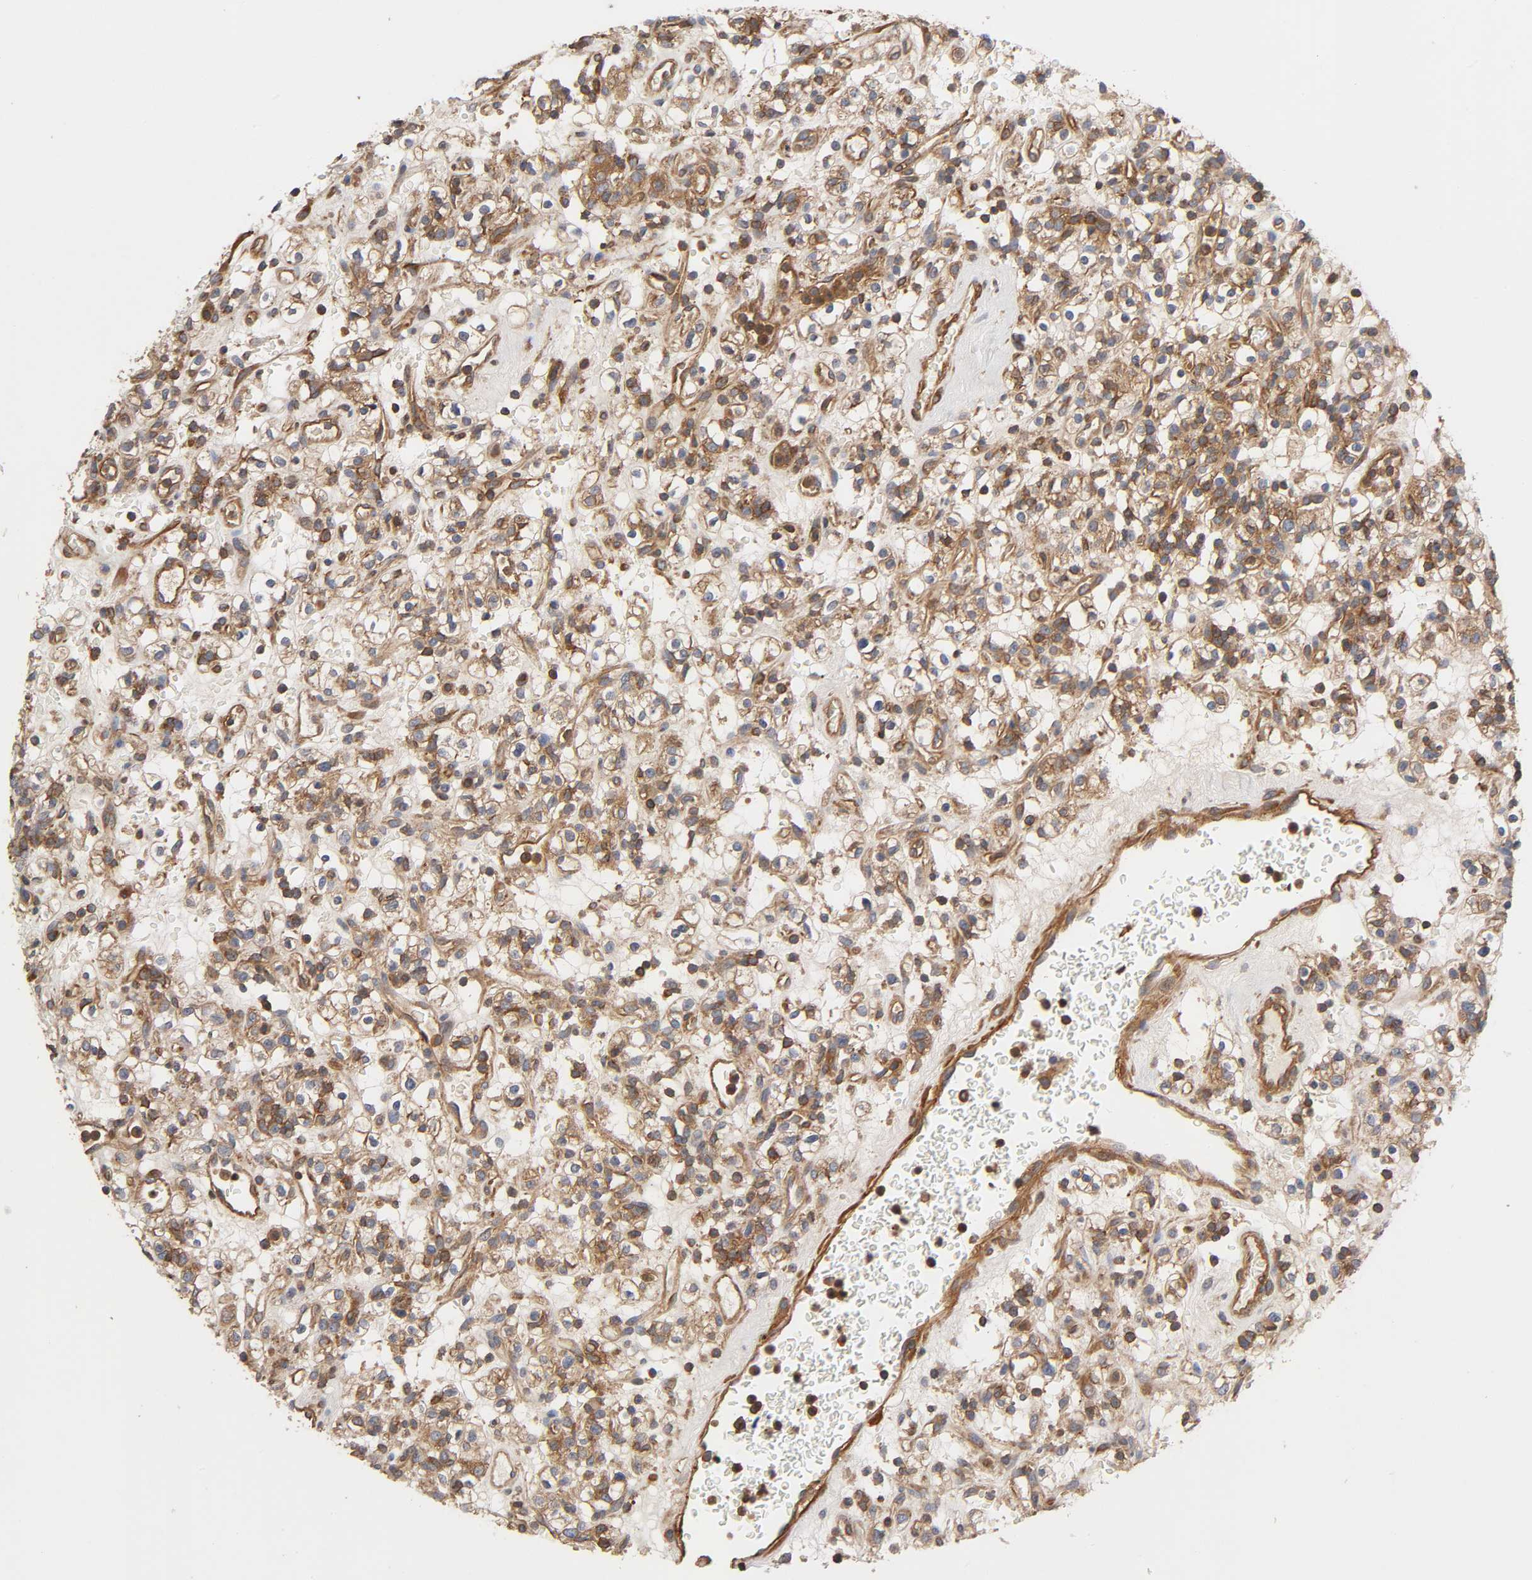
{"staining": {"intensity": "moderate", "quantity": "25%-75%", "location": "cytoplasmic/membranous"}, "tissue": "renal cancer", "cell_type": "Tumor cells", "image_type": "cancer", "snomed": [{"axis": "morphology", "description": "Normal tissue, NOS"}, {"axis": "morphology", "description": "Adenocarcinoma, NOS"}, {"axis": "topography", "description": "Kidney"}], "caption": "High-magnification brightfield microscopy of renal cancer stained with DAB (brown) and counterstained with hematoxylin (blue). tumor cells exhibit moderate cytoplasmic/membranous positivity is seen in approximately25%-75% of cells. The staining is performed using DAB brown chromogen to label protein expression. The nuclei are counter-stained blue using hematoxylin.", "gene": "LAMTOR2", "patient": {"sex": "female", "age": 72}}